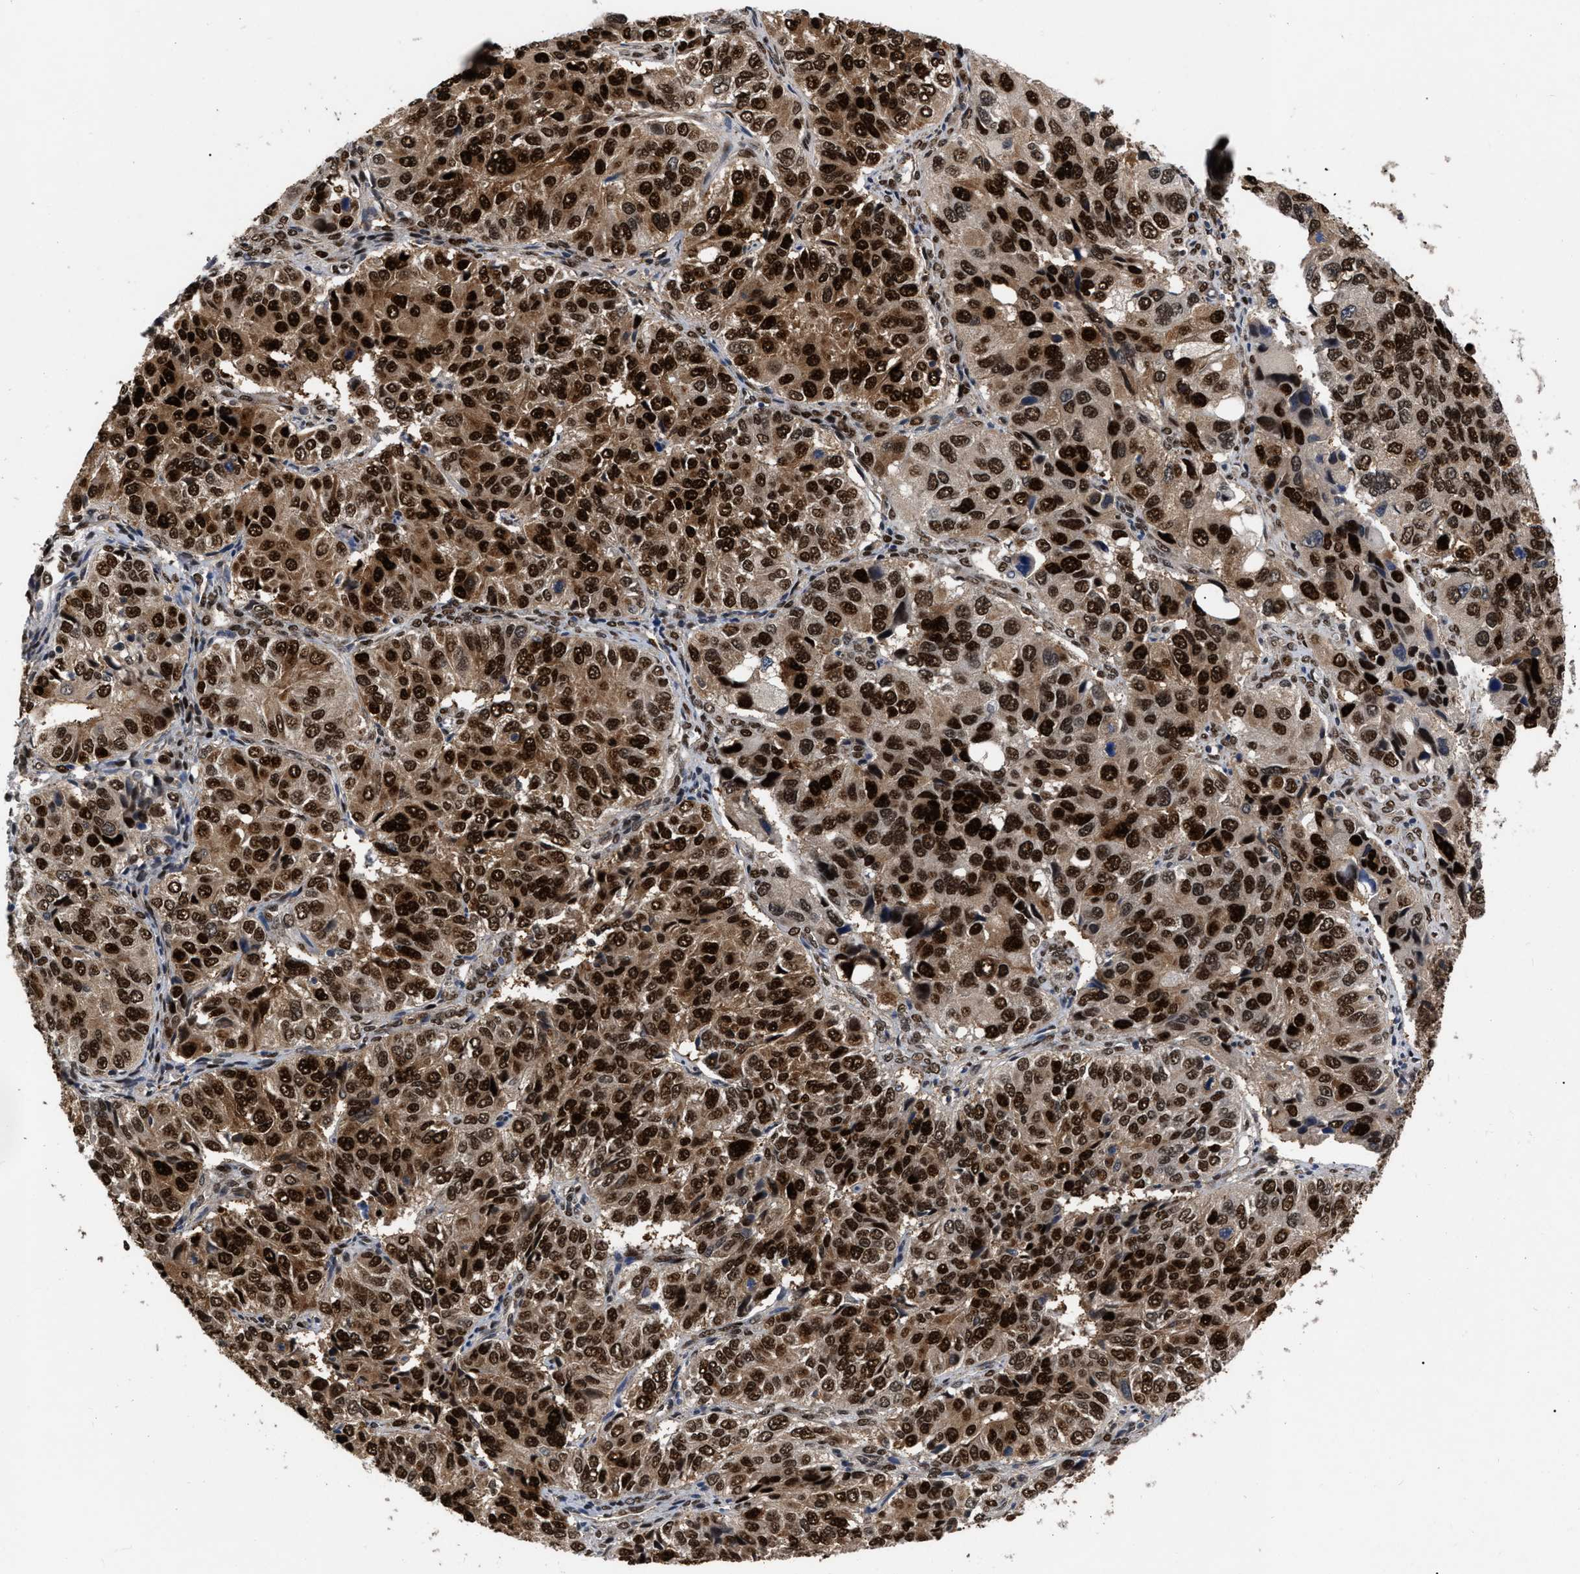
{"staining": {"intensity": "strong", "quantity": ">75%", "location": "cytoplasmic/membranous,nuclear"}, "tissue": "ovarian cancer", "cell_type": "Tumor cells", "image_type": "cancer", "snomed": [{"axis": "morphology", "description": "Carcinoma, endometroid"}, {"axis": "topography", "description": "Ovary"}], "caption": "The histopathology image displays a brown stain indicating the presence of a protein in the cytoplasmic/membranous and nuclear of tumor cells in ovarian cancer.", "gene": "MDM4", "patient": {"sex": "female", "age": 51}}